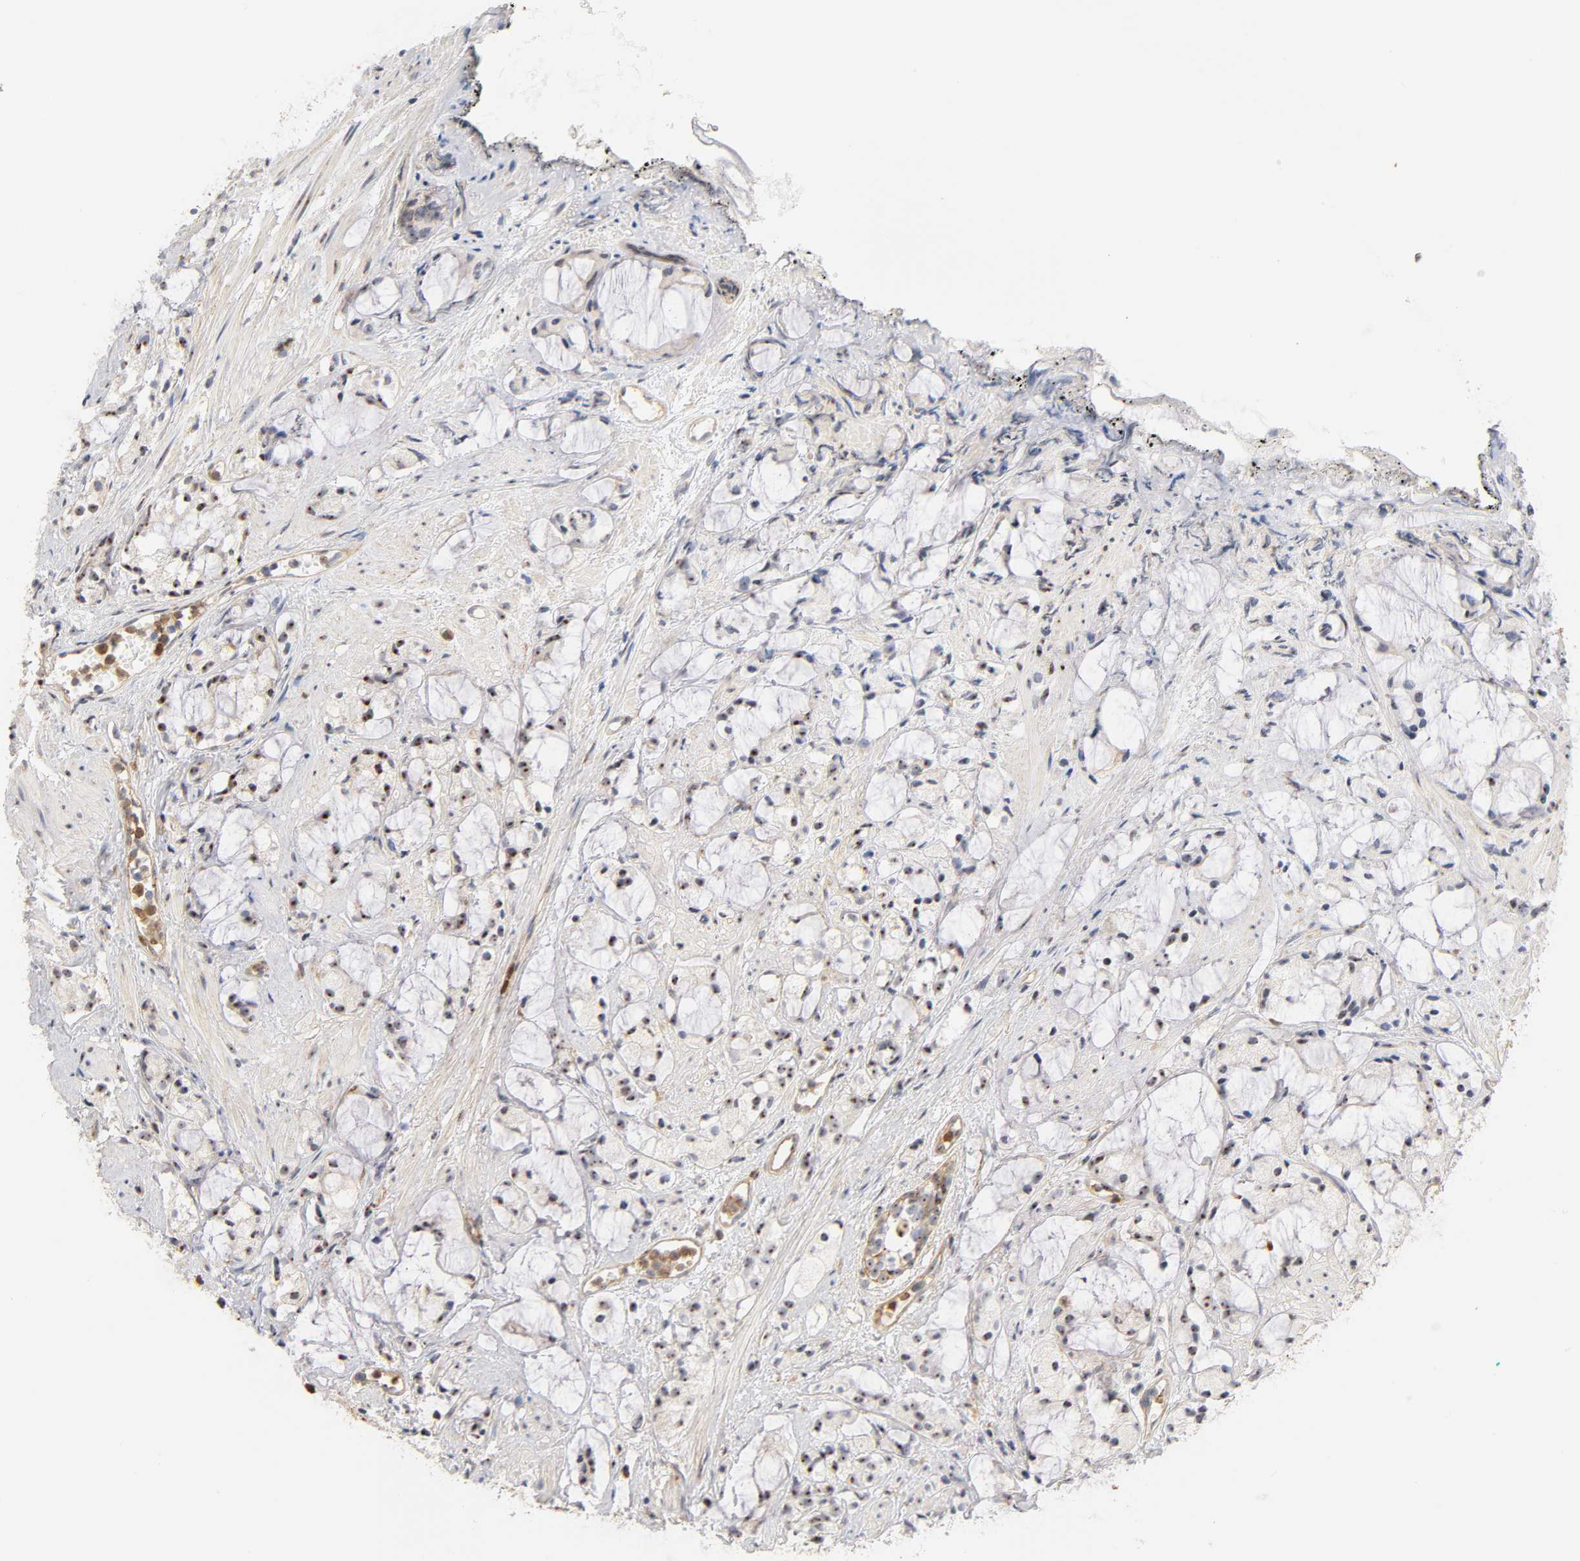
{"staining": {"intensity": "strong", "quantity": "25%-75%", "location": "cytoplasmic/membranous,nuclear"}, "tissue": "prostate cancer", "cell_type": "Tumor cells", "image_type": "cancer", "snomed": [{"axis": "morphology", "description": "Adenocarcinoma, High grade"}, {"axis": "topography", "description": "Prostate"}], "caption": "Immunohistochemical staining of prostate cancer reveals high levels of strong cytoplasmic/membranous and nuclear positivity in about 25%-75% of tumor cells.", "gene": "PLD1", "patient": {"sex": "male", "age": 85}}